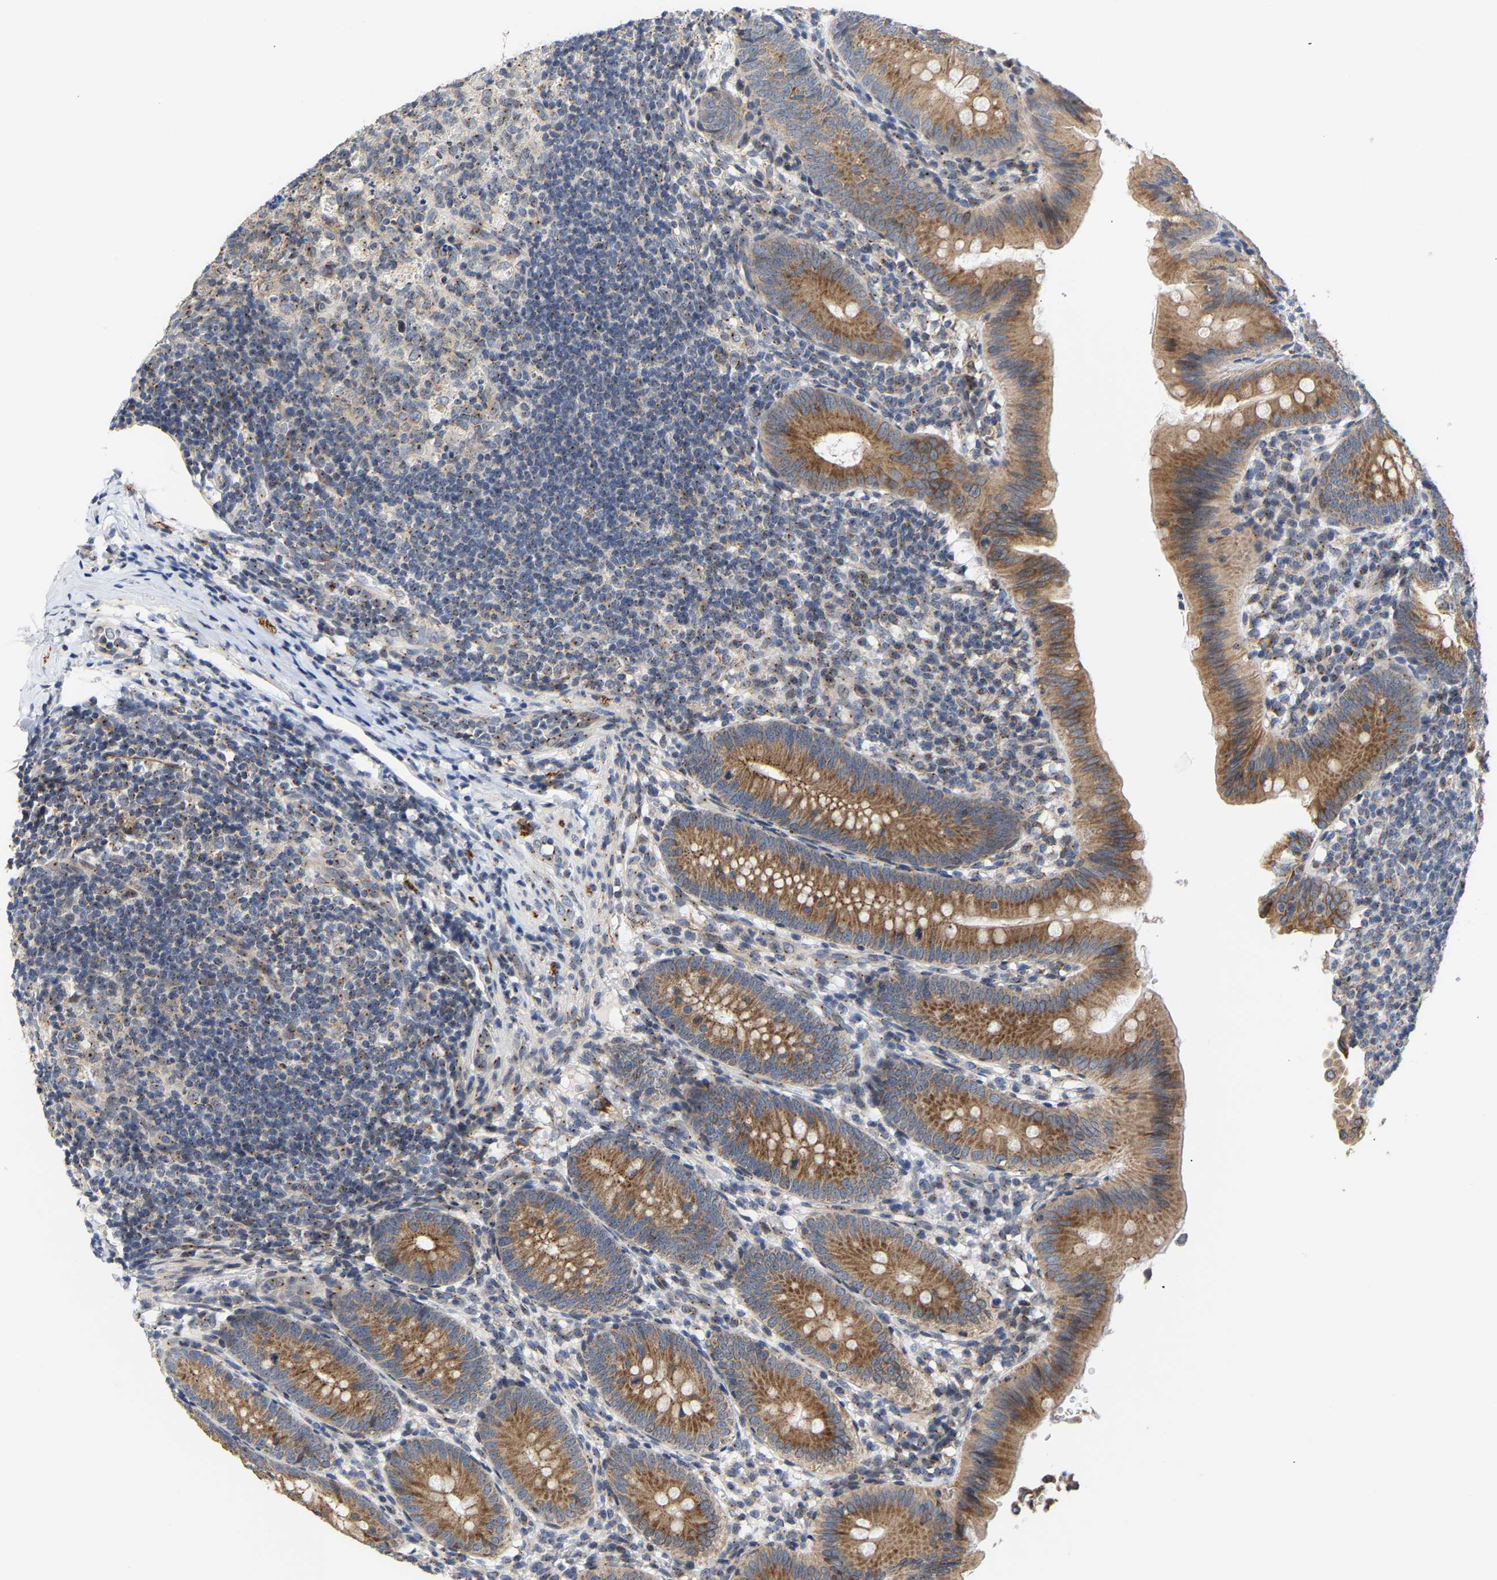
{"staining": {"intensity": "moderate", "quantity": ">75%", "location": "cytoplasmic/membranous"}, "tissue": "appendix", "cell_type": "Glandular cells", "image_type": "normal", "snomed": [{"axis": "morphology", "description": "Normal tissue, NOS"}, {"axis": "topography", "description": "Appendix"}], "caption": "An image of human appendix stained for a protein shows moderate cytoplasmic/membranous brown staining in glandular cells. (brown staining indicates protein expression, while blue staining denotes nuclei).", "gene": "PCNT", "patient": {"sex": "male", "age": 1}}